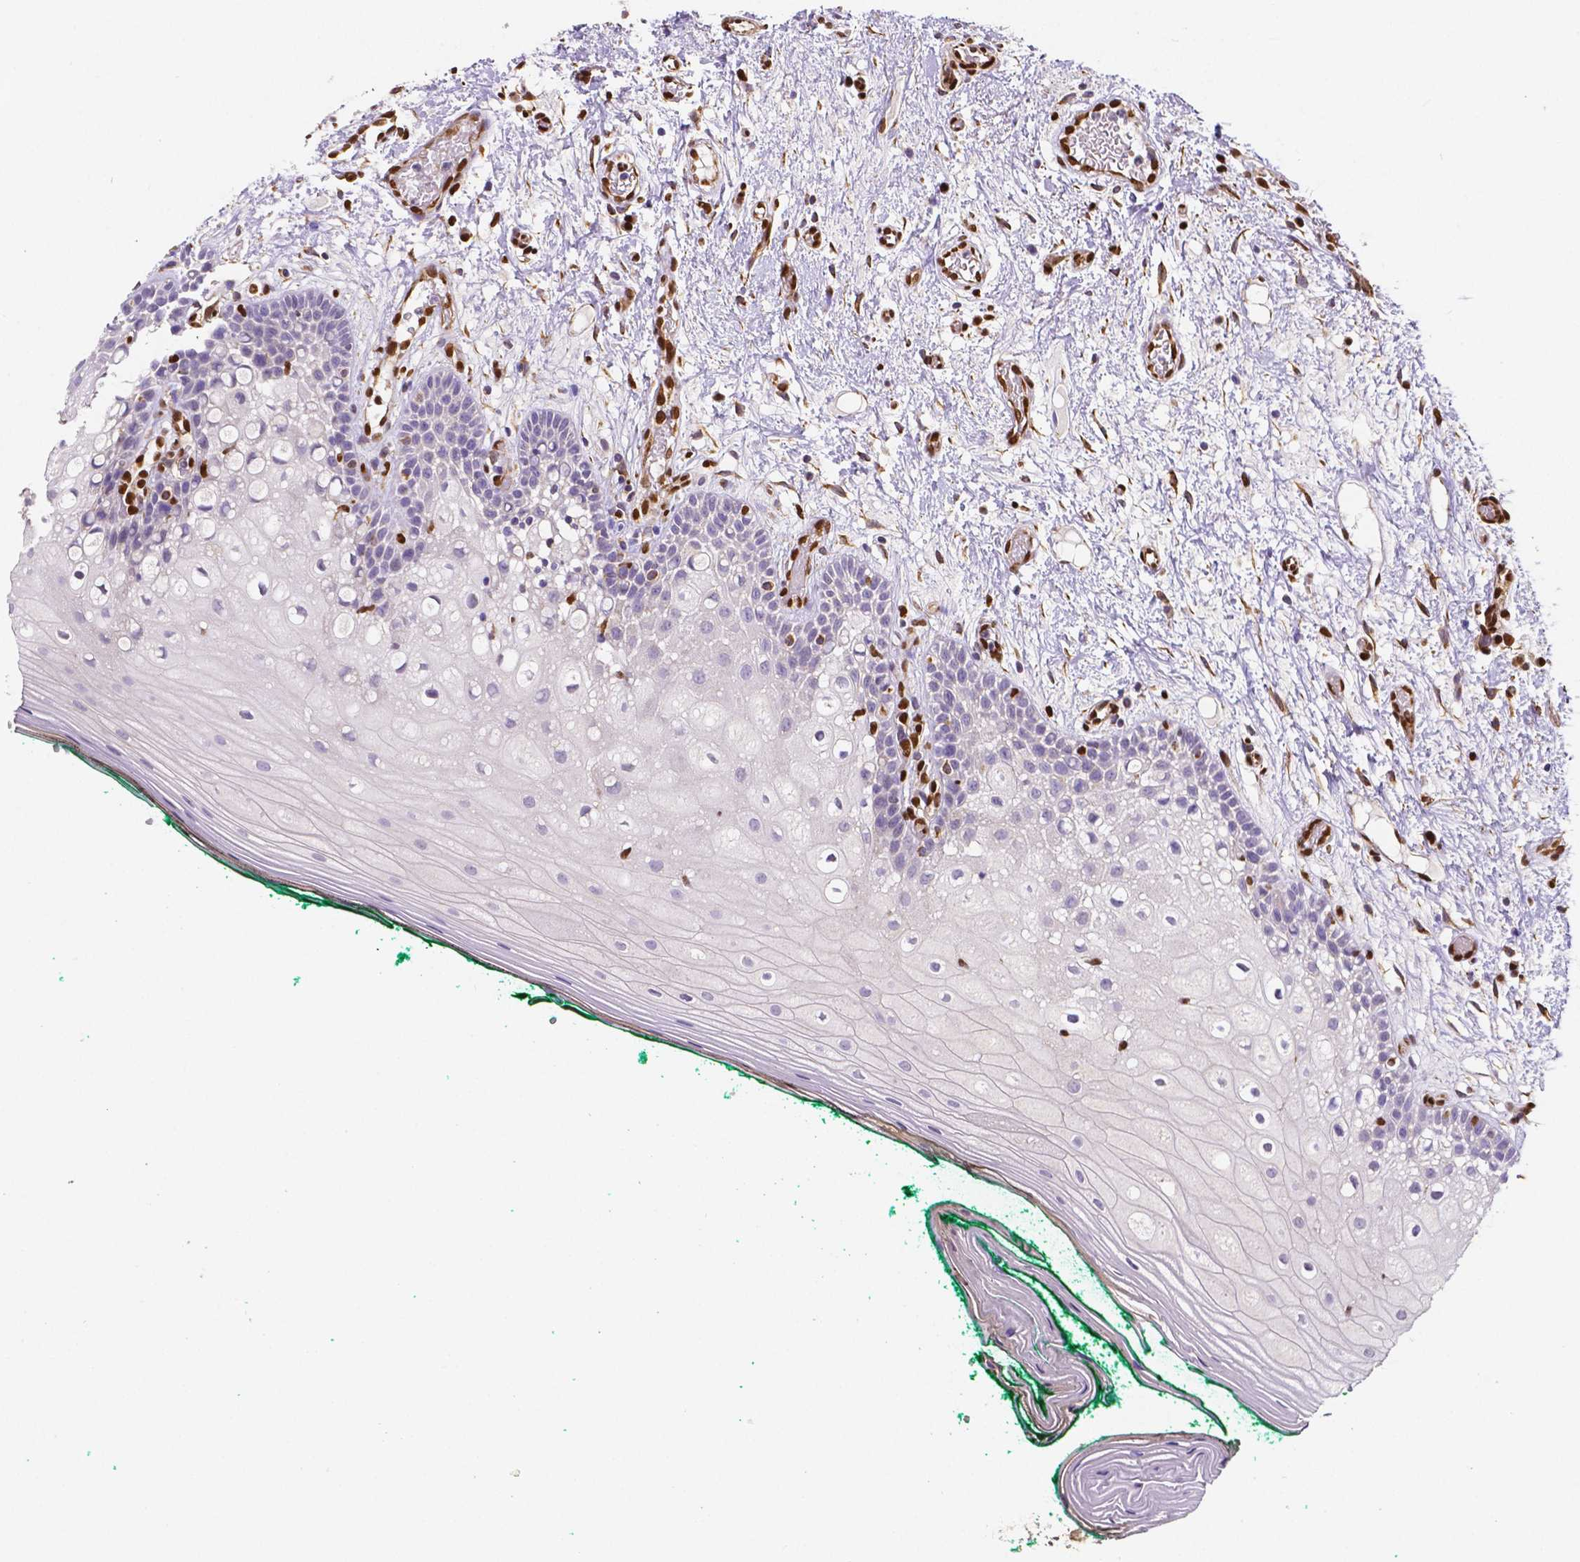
{"staining": {"intensity": "negative", "quantity": "none", "location": "none"}, "tissue": "oral mucosa", "cell_type": "Squamous epithelial cells", "image_type": "normal", "snomed": [{"axis": "morphology", "description": "Normal tissue, NOS"}, {"axis": "topography", "description": "Oral tissue"}], "caption": "The micrograph displays no significant expression in squamous epithelial cells of oral mucosa. (DAB (3,3'-diaminobenzidine) immunohistochemistry (IHC), high magnification).", "gene": "MEF2C", "patient": {"sex": "female", "age": 83}}